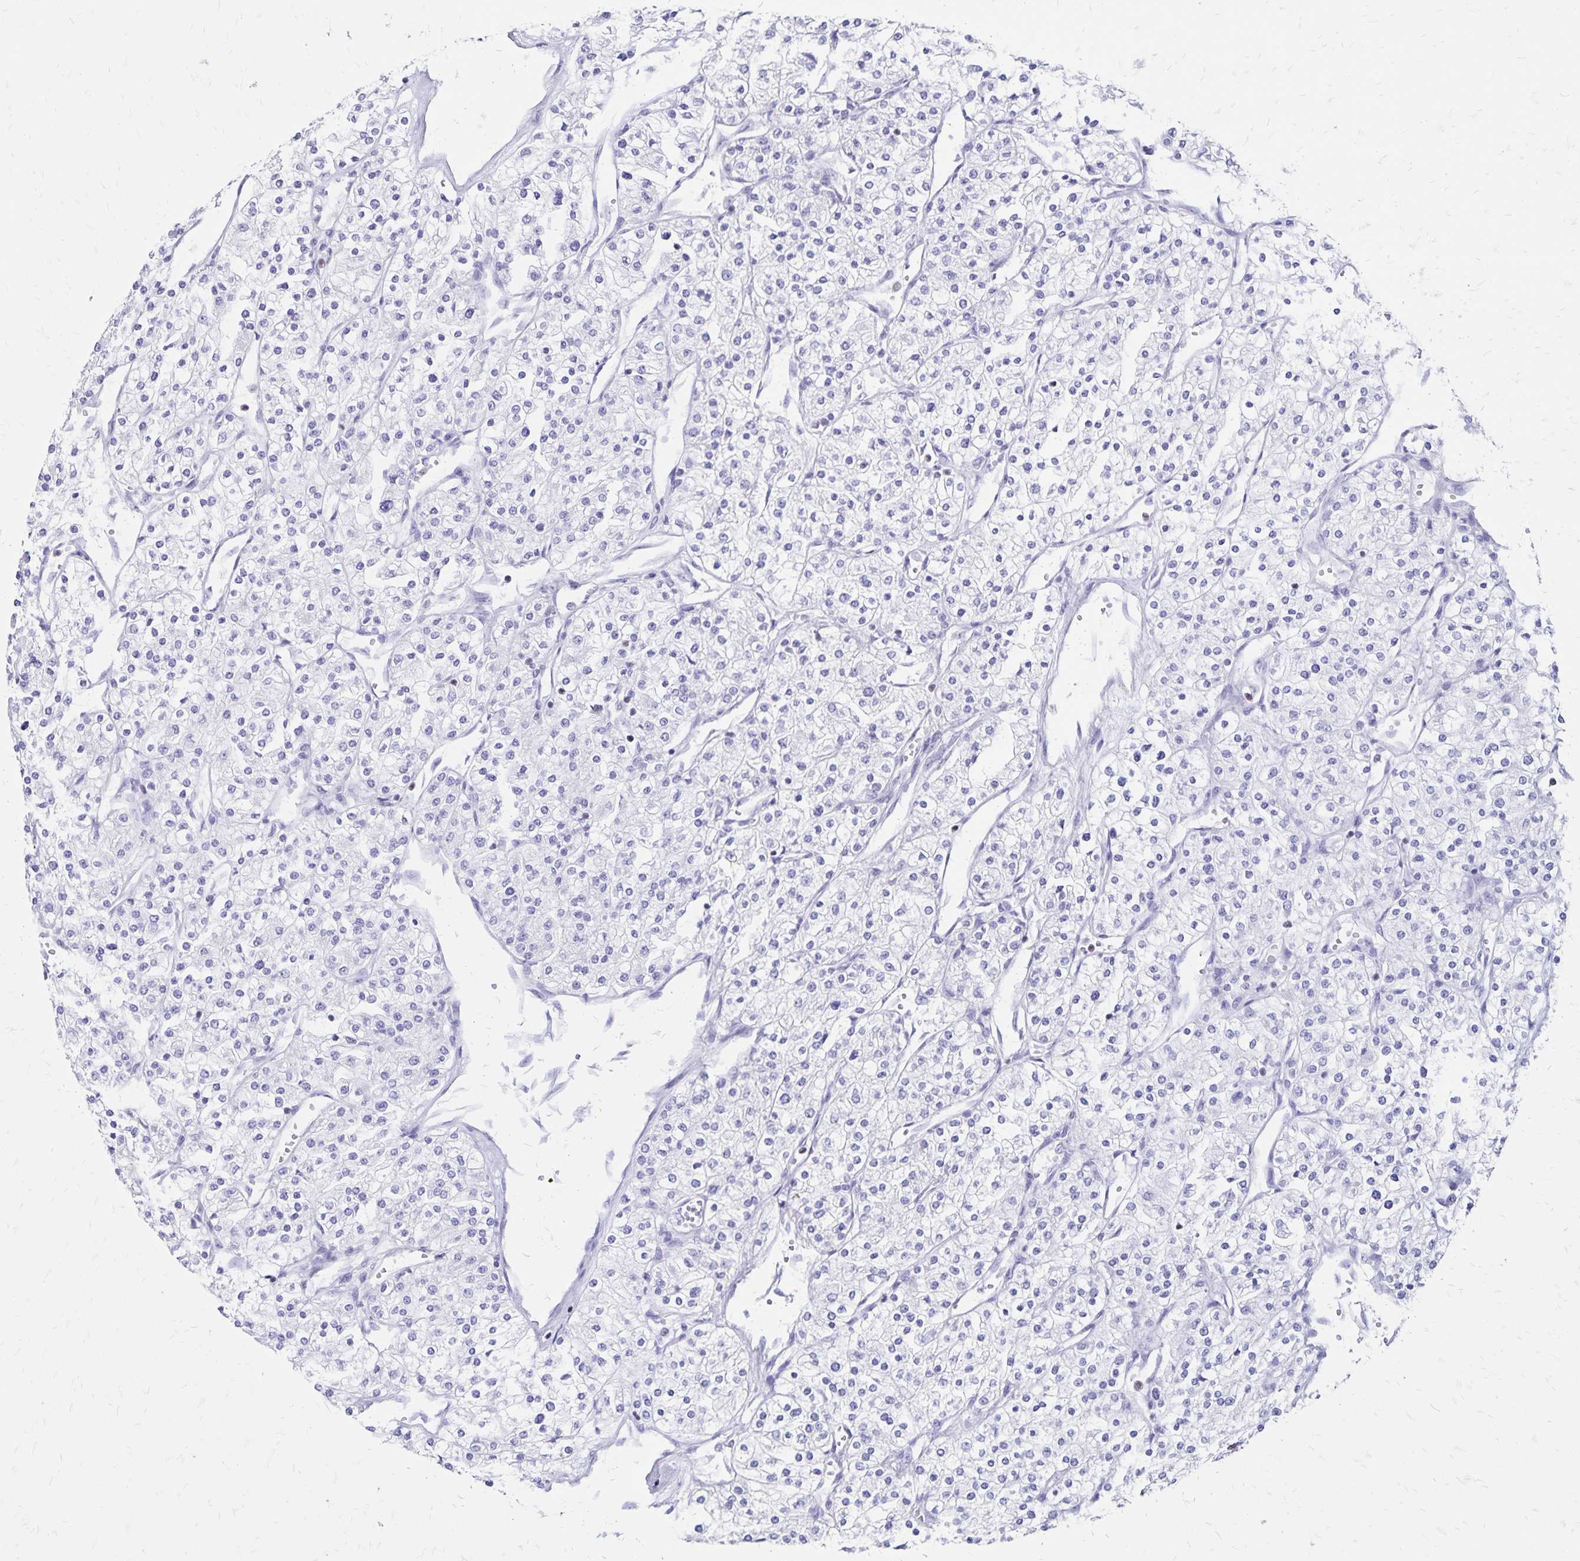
{"staining": {"intensity": "negative", "quantity": "none", "location": "none"}, "tissue": "renal cancer", "cell_type": "Tumor cells", "image_type": "cancer", "snomed": [{"axis": "morphology", "description": "Adenocarcinoma, NOS"}, {"axis": "topography", "description": "Kidney"}], "caption": "Tumor cells are negative for protein expression in human renal cancer.", "gene": "IKZF1", "patient": {"sex": "male", "age": 80}}